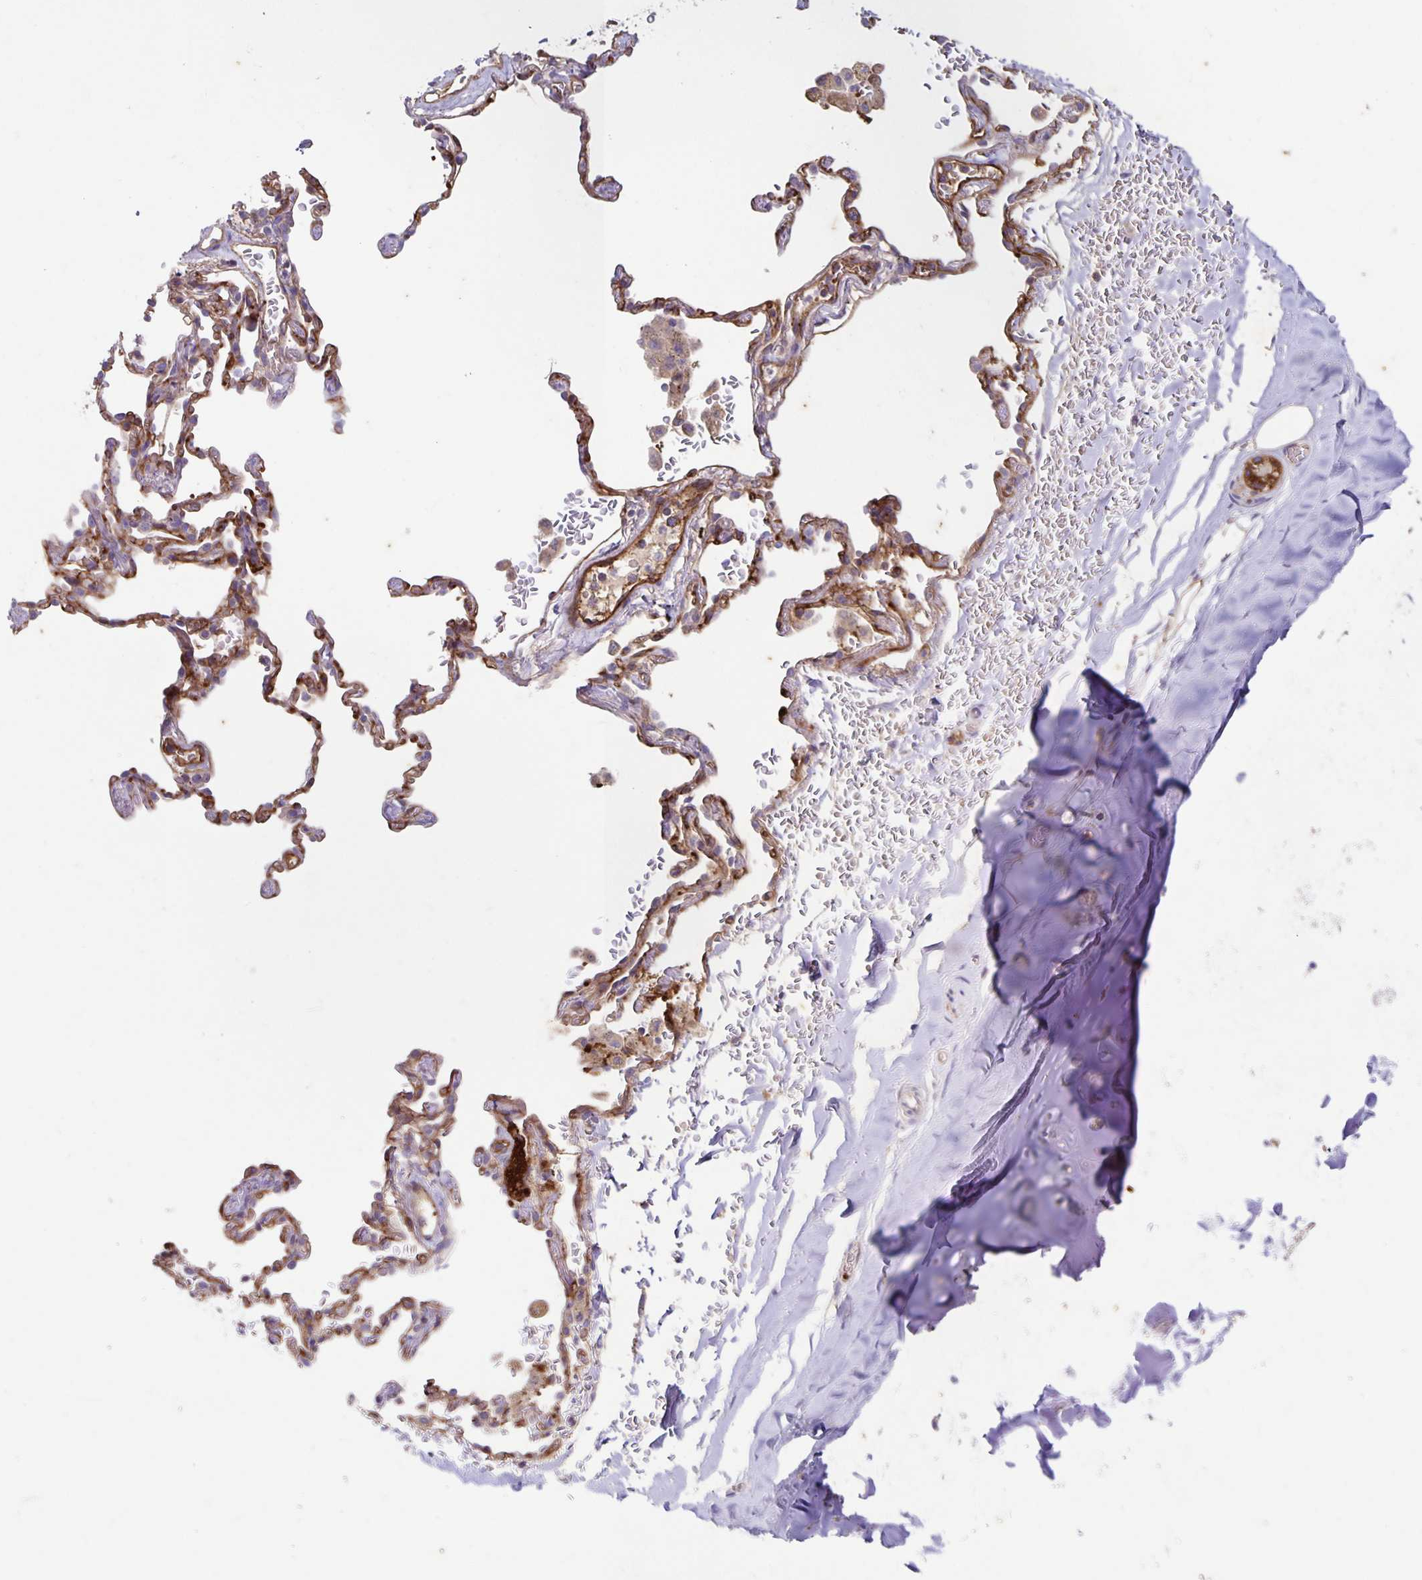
{"staining": {"intensity": "negative", "quantity": "none", "location": "none"}, "tissue": "adipose tissue", "cell_type": "Adipocytes", "image_type": "normal", "snomed": [{"axis": "morphology", "description": "Normal tissue, NOS"}, {"axis": "topography", "description": "Cartilage tissue"}, {"axis": "topography", "description": "Bronchus"}, {"axis": "topography", "description": "Peripheral nerve tissue"}], "caption": "IHC photomicrograph of normal human adipose tissue stained for a protein (brown), which exhibits no expression in adipocytes. Brightfield microscopy of immunohistochemistry (IHC) stained with DAB (brown) and hematoxylin (blue), captured at high magnification.", "gene": "ITGA2", "patient": {"sex": "male", "age": 67}}